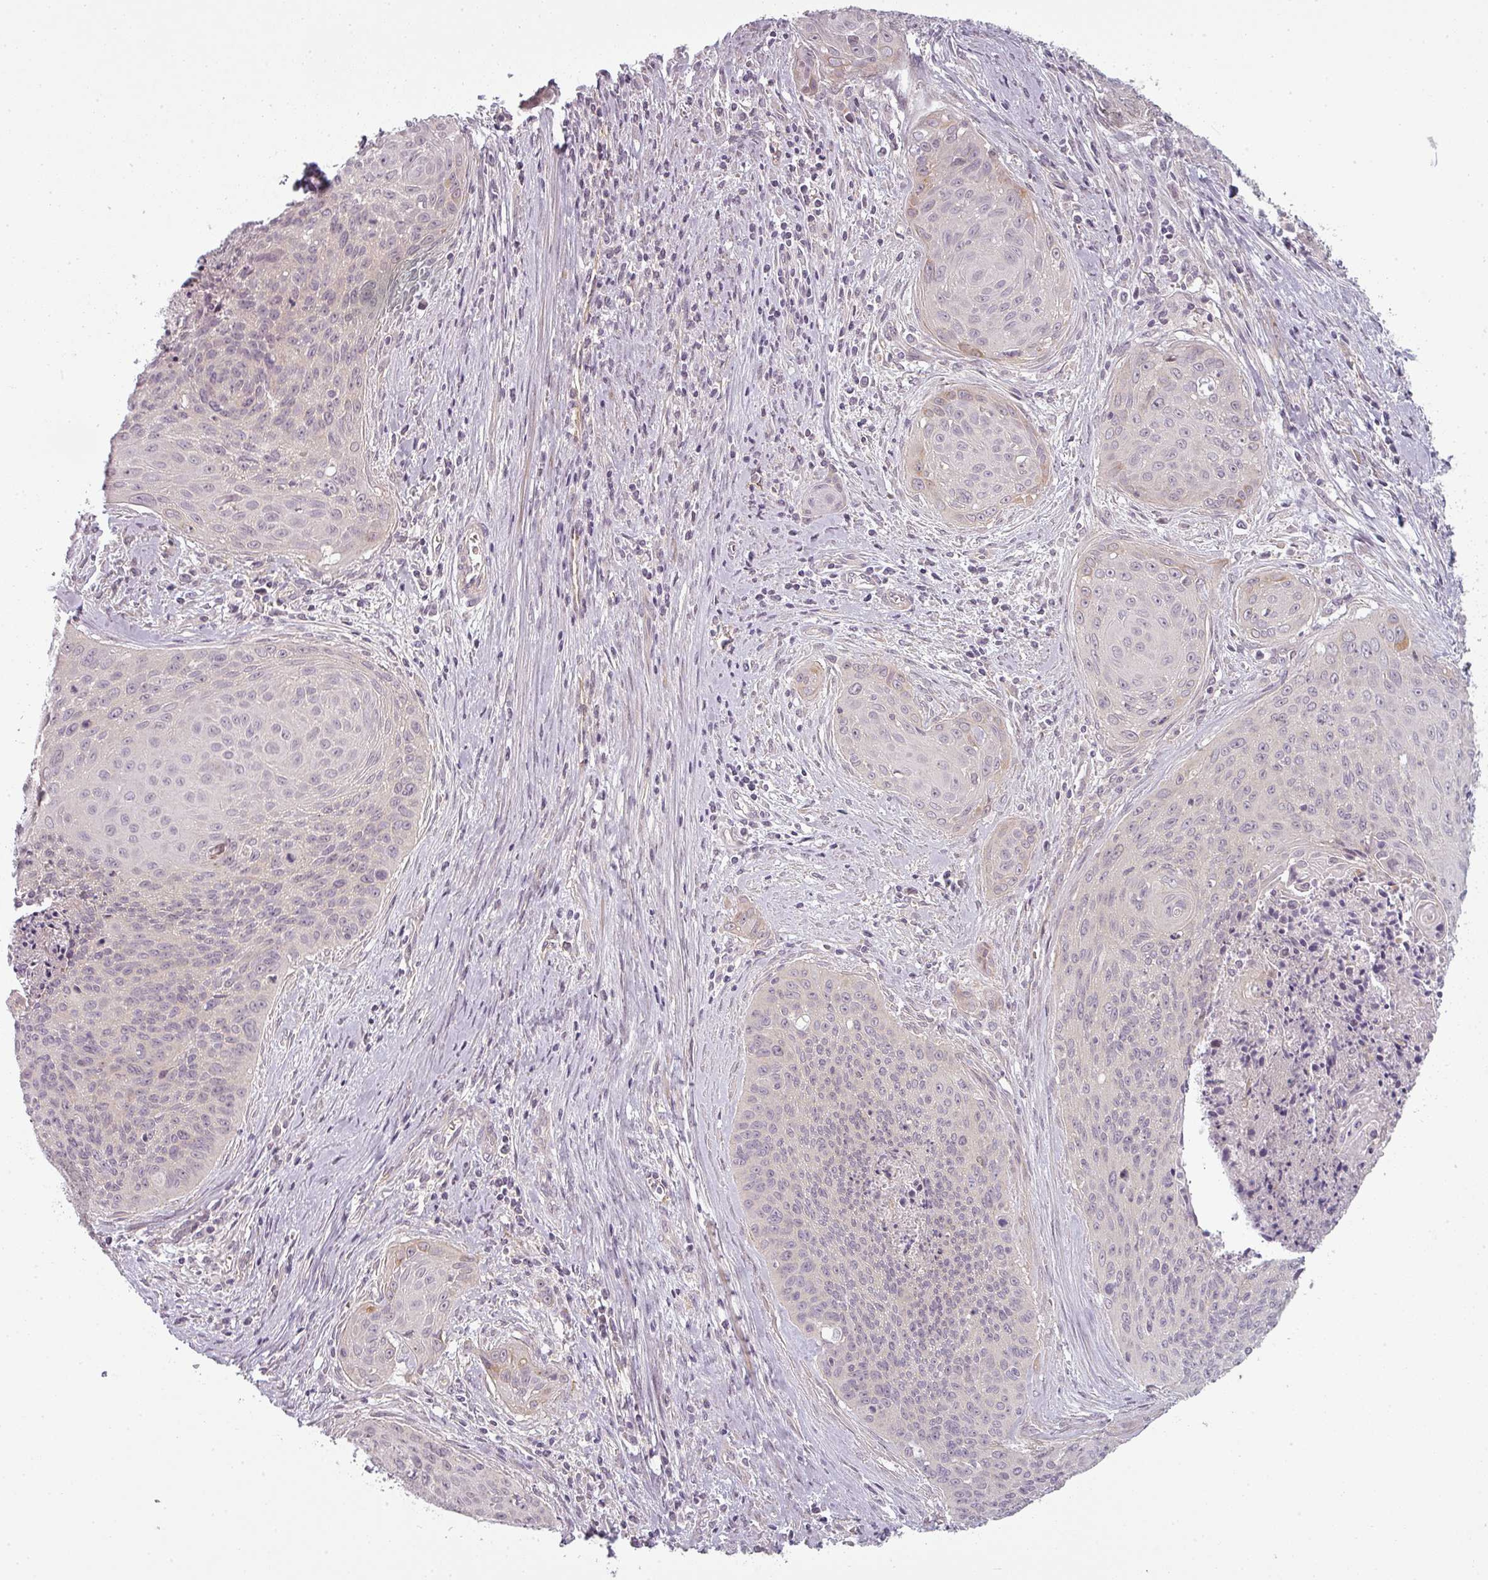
{"staining": {"intensity": "negative", "quantity": "none", "location": "none"}, "tissue": "cervical cancer", "cell_type": "Tumor cells", "image_type": "cancer", "snomed": [{"axis": "morphology", "description": "Squamous cell carcinoma, NOS"}, {"axis": "topography", "description": "Cervix"}], "caption": "This is a micrograph of immunohistochemistry (IHC) staining of cervical cancer, which shows no positivity in tumor cells. (Immunohistochemistry, brightfield microscopy, high magnification).", "gene": "SLC16A9", "patient": {"sex": "female", "age": 55}}